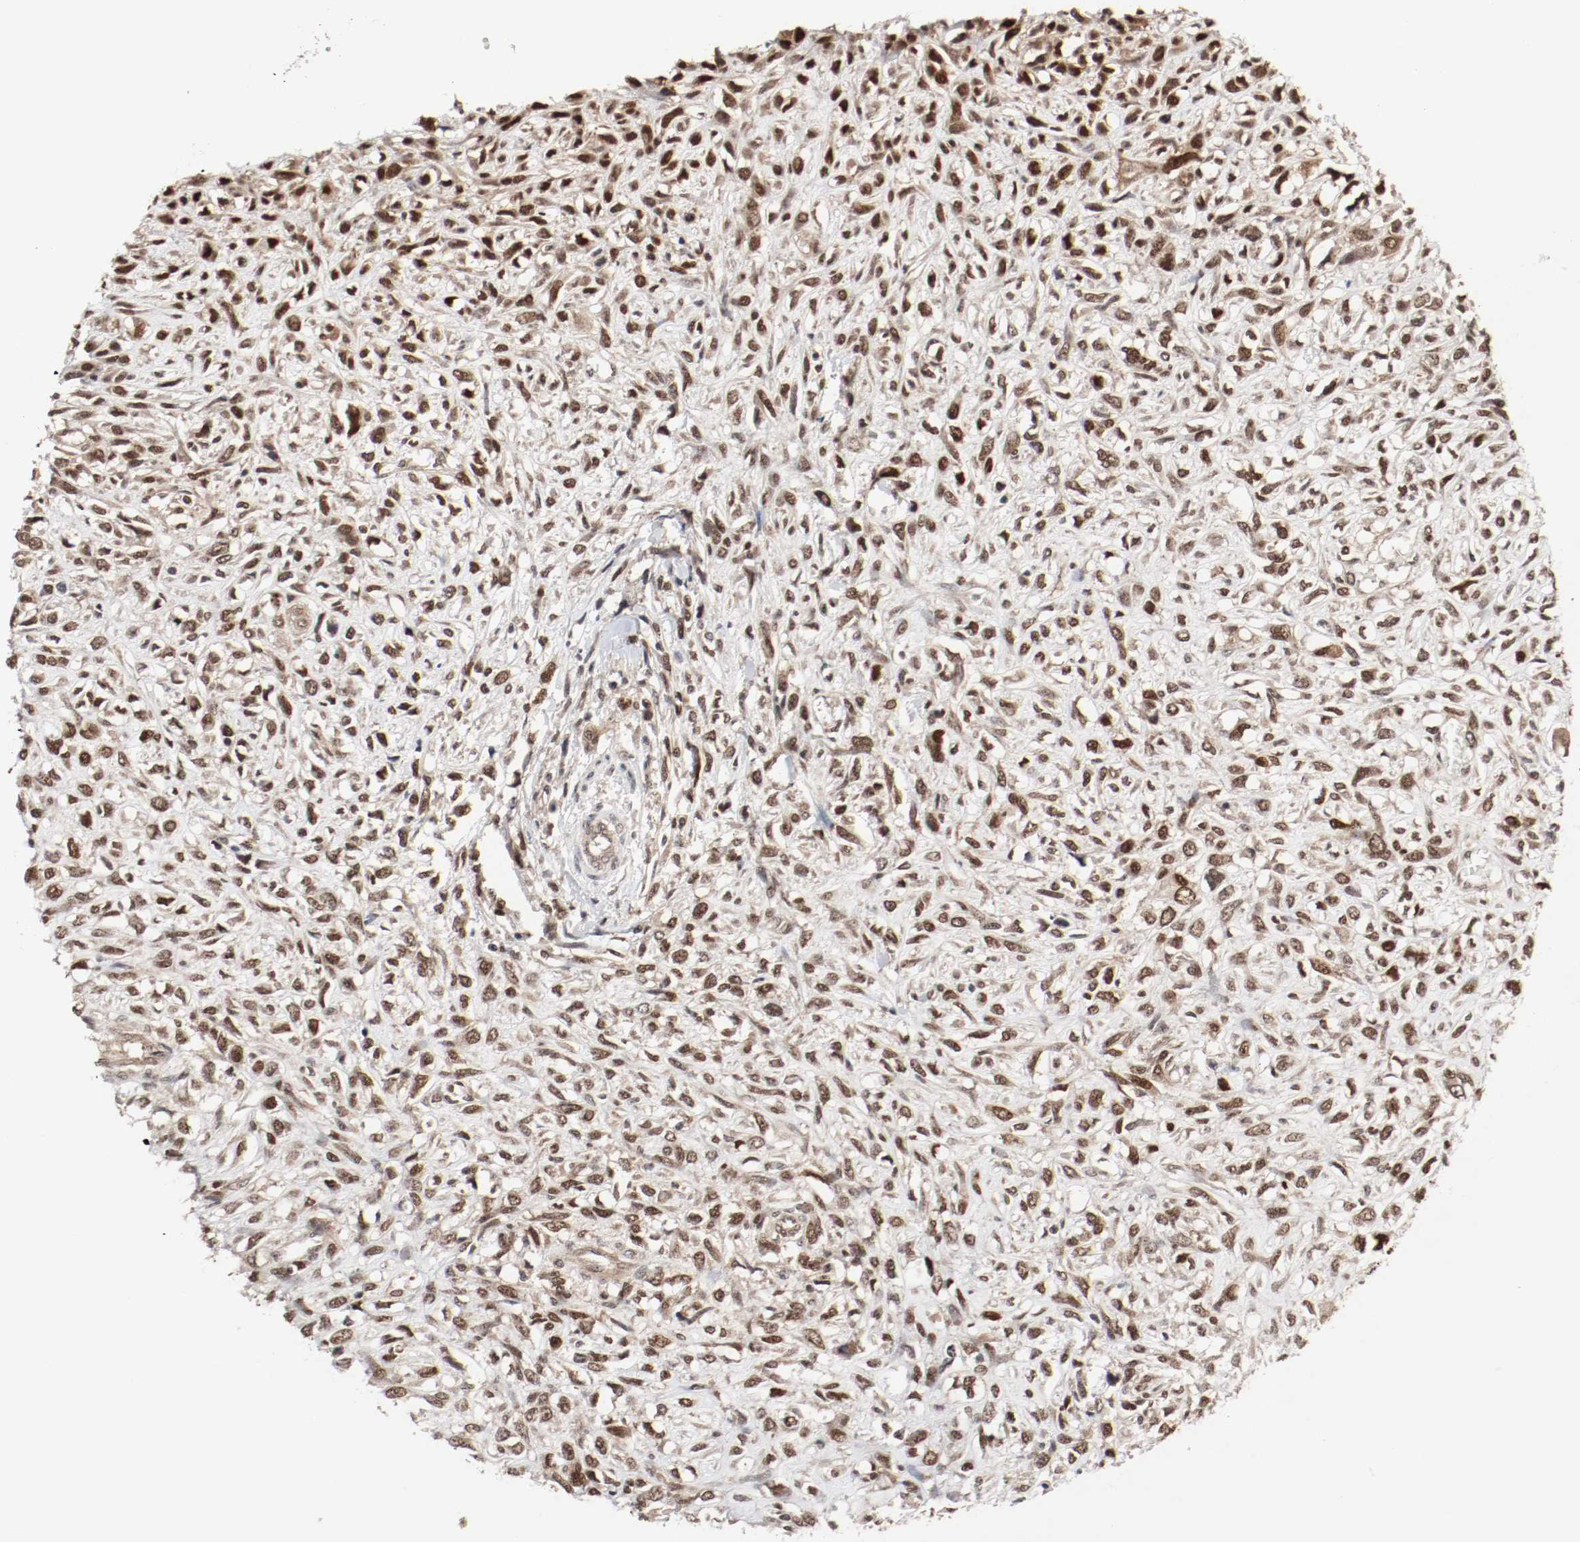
{"staining": {"intensity": "strong", "quantity": ">75%", "location": "cytoplasmic/membranous,nuclear"}, "tissue": "head and neck cancer", "cell_type": "Tumor cells", "image_type": "cancer", "snomed": [{"axis": "morphology", "description": "Necrosis, NOS"}, {"axis": "morphology", "description": "Neoplasm, malignant, NOS"}, {"axis": "topography", "description": "Salivary gland"}, {"axis": "topography", "description": "Head-Neck"}], "caption": "A brown stain labels strong cytoplasmic/membranous and nuclear staining of a protein in human head and neck malignant neoplasm tumor cells.", "gene": "CSNK2B", "patient": {"sex": "male", "age": 43}}